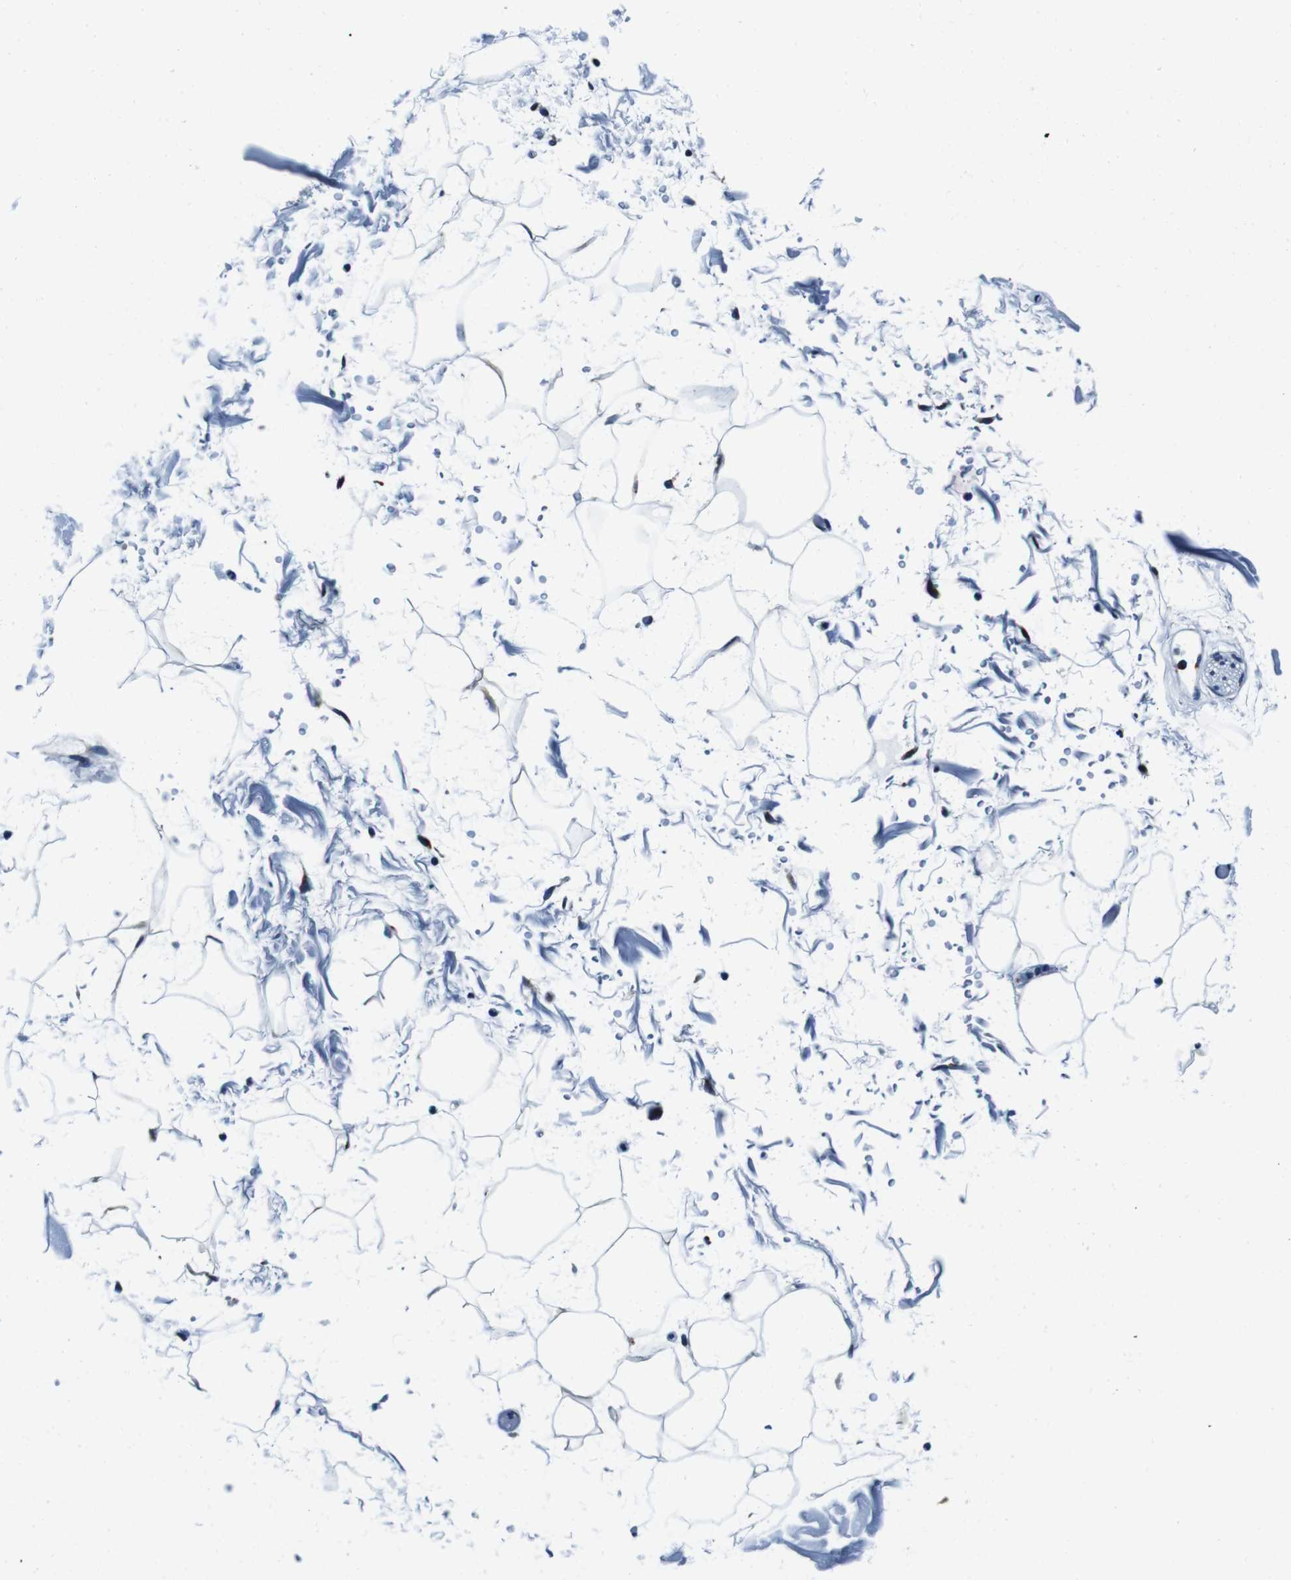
{"staining": {"intensity": "negative", "quantity": "none", "location": "none"}, "tissue": "adipose tissue", "cell_type": "Adipocytes", "image_type": "normal", "snomed": [{"axis": "morphology", "description": "Normal tissue, NOS"}, {"axis": "topography", "description": "Soft tissue"}], "caption": "Adipocytes are negative for brown protein staining in unremarkable adipose tissue. (DAB (3,3'-diaminobenzidine) immunohistochemistry (IHC), high magnification).", "gene": "FAR2", "patient": {"sex": "male", "age": 72}}